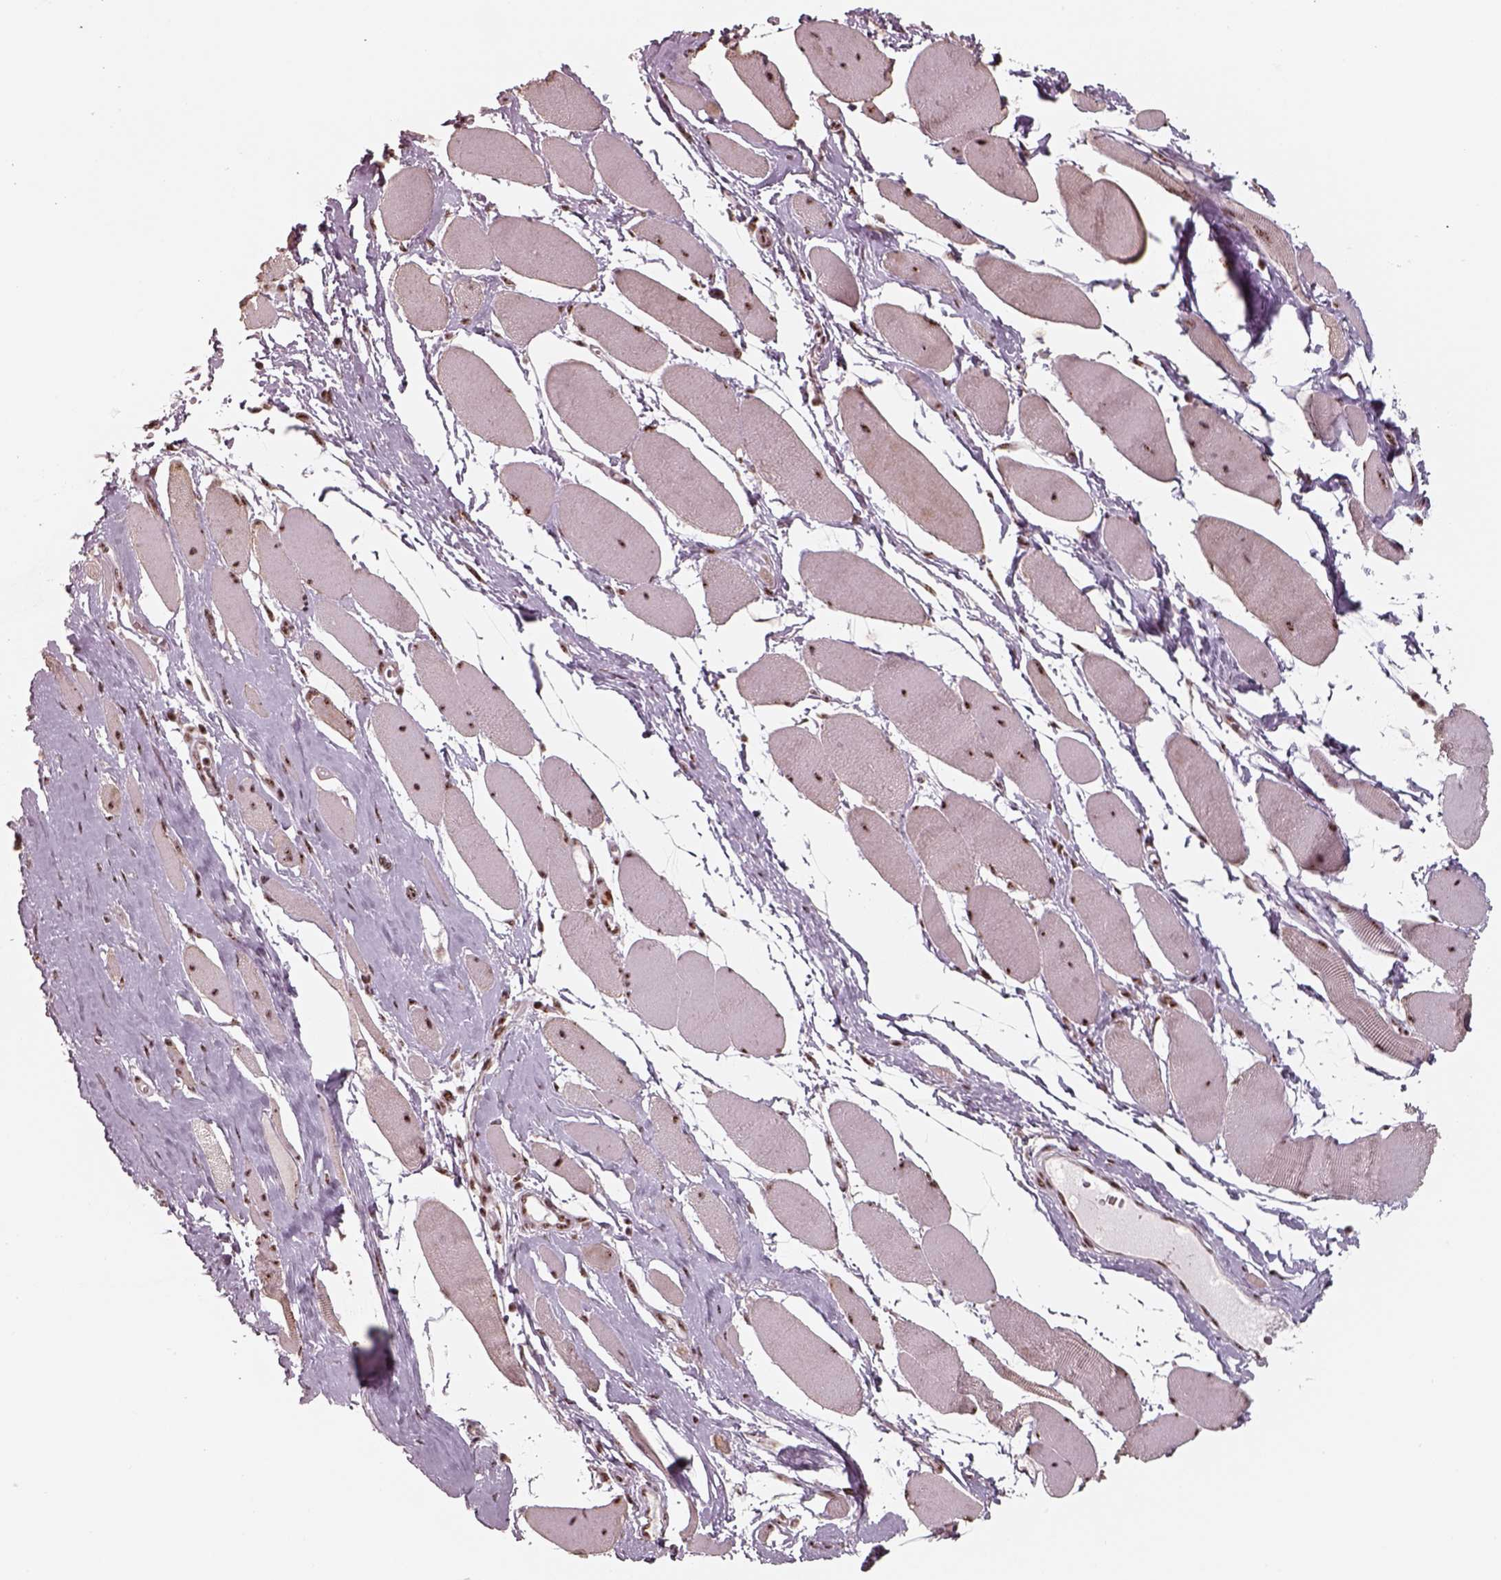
{"staining": {"intensity": "strong", "quantity": ">75%", "location": "nuclear"}, "tissue": "skeletal muscle", "cell_type": "Myocytes", "image_type": "normal", "snomed": [{"axis": "morphology", "description": "Normal tissue, NOS"}, {"axis": "topography", "description": "Skeletal muscle"}], "caption": "A brown stain shows strong nuclear staining of a protein in myocytes of unremarkable skeletal muscle.", "gene": "ATXN7L3", "patient": {"sex": "female", "age": 75}}